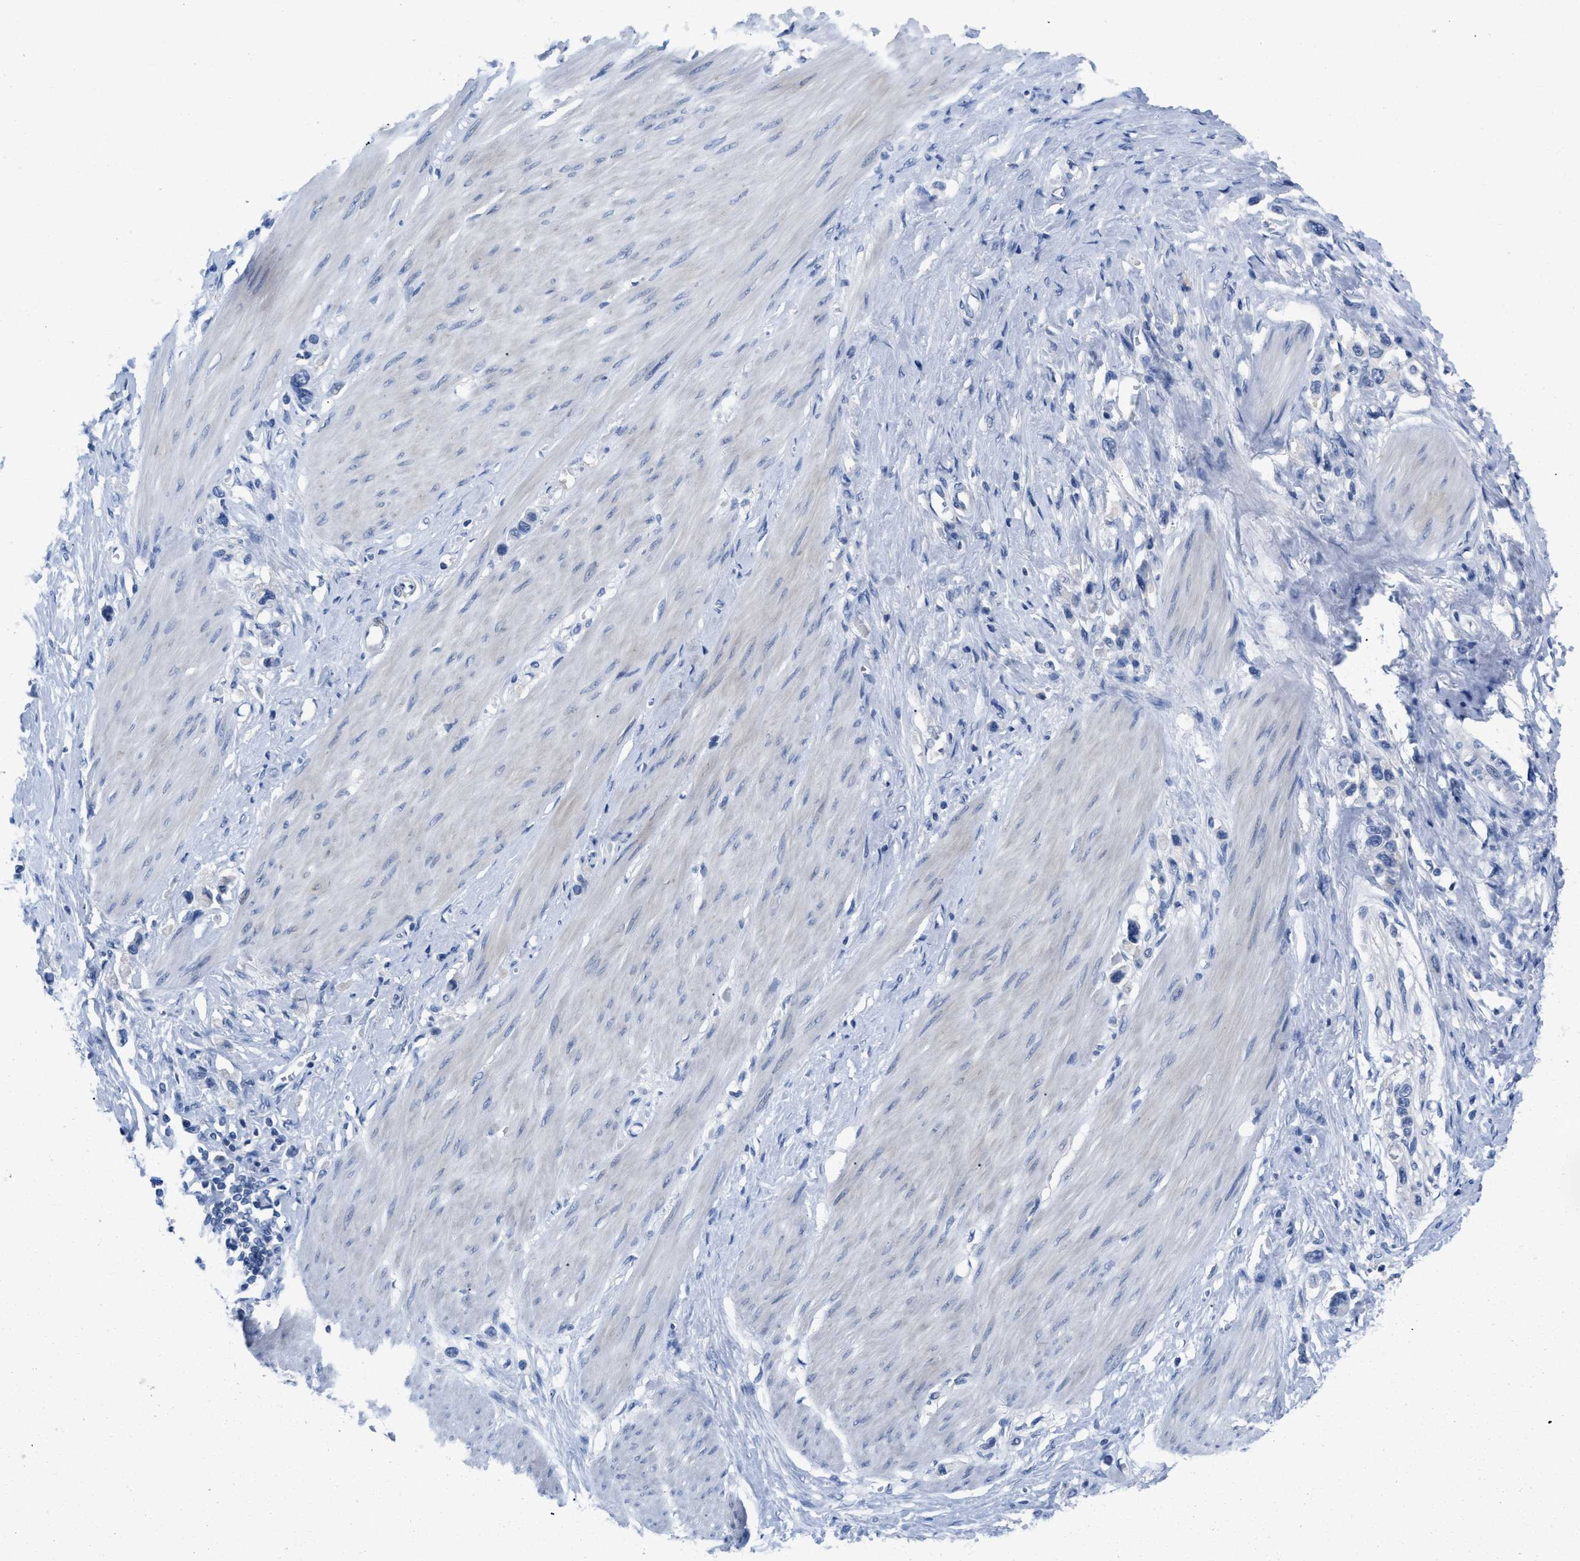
{"staining": {"intensity": "negative", "quantity": "none", "location": "none"}, "tissue": "stomach cancer", "cell_type": "Tumor cells", "image_type": "cancer", "snomed": [{"axis": "morphology", "description": "Adenocarcinoma, NOS"}, {"axis": "topography", "description": "Stomach"}], "caption": "An immunohistochemistry micrograph of stomach adenocarcinoma is shown. There is no staining in tumor cells of stomach adenocarcinoma.", "gene": "PYY", "patient": {"sex": "female", "age": 65}}